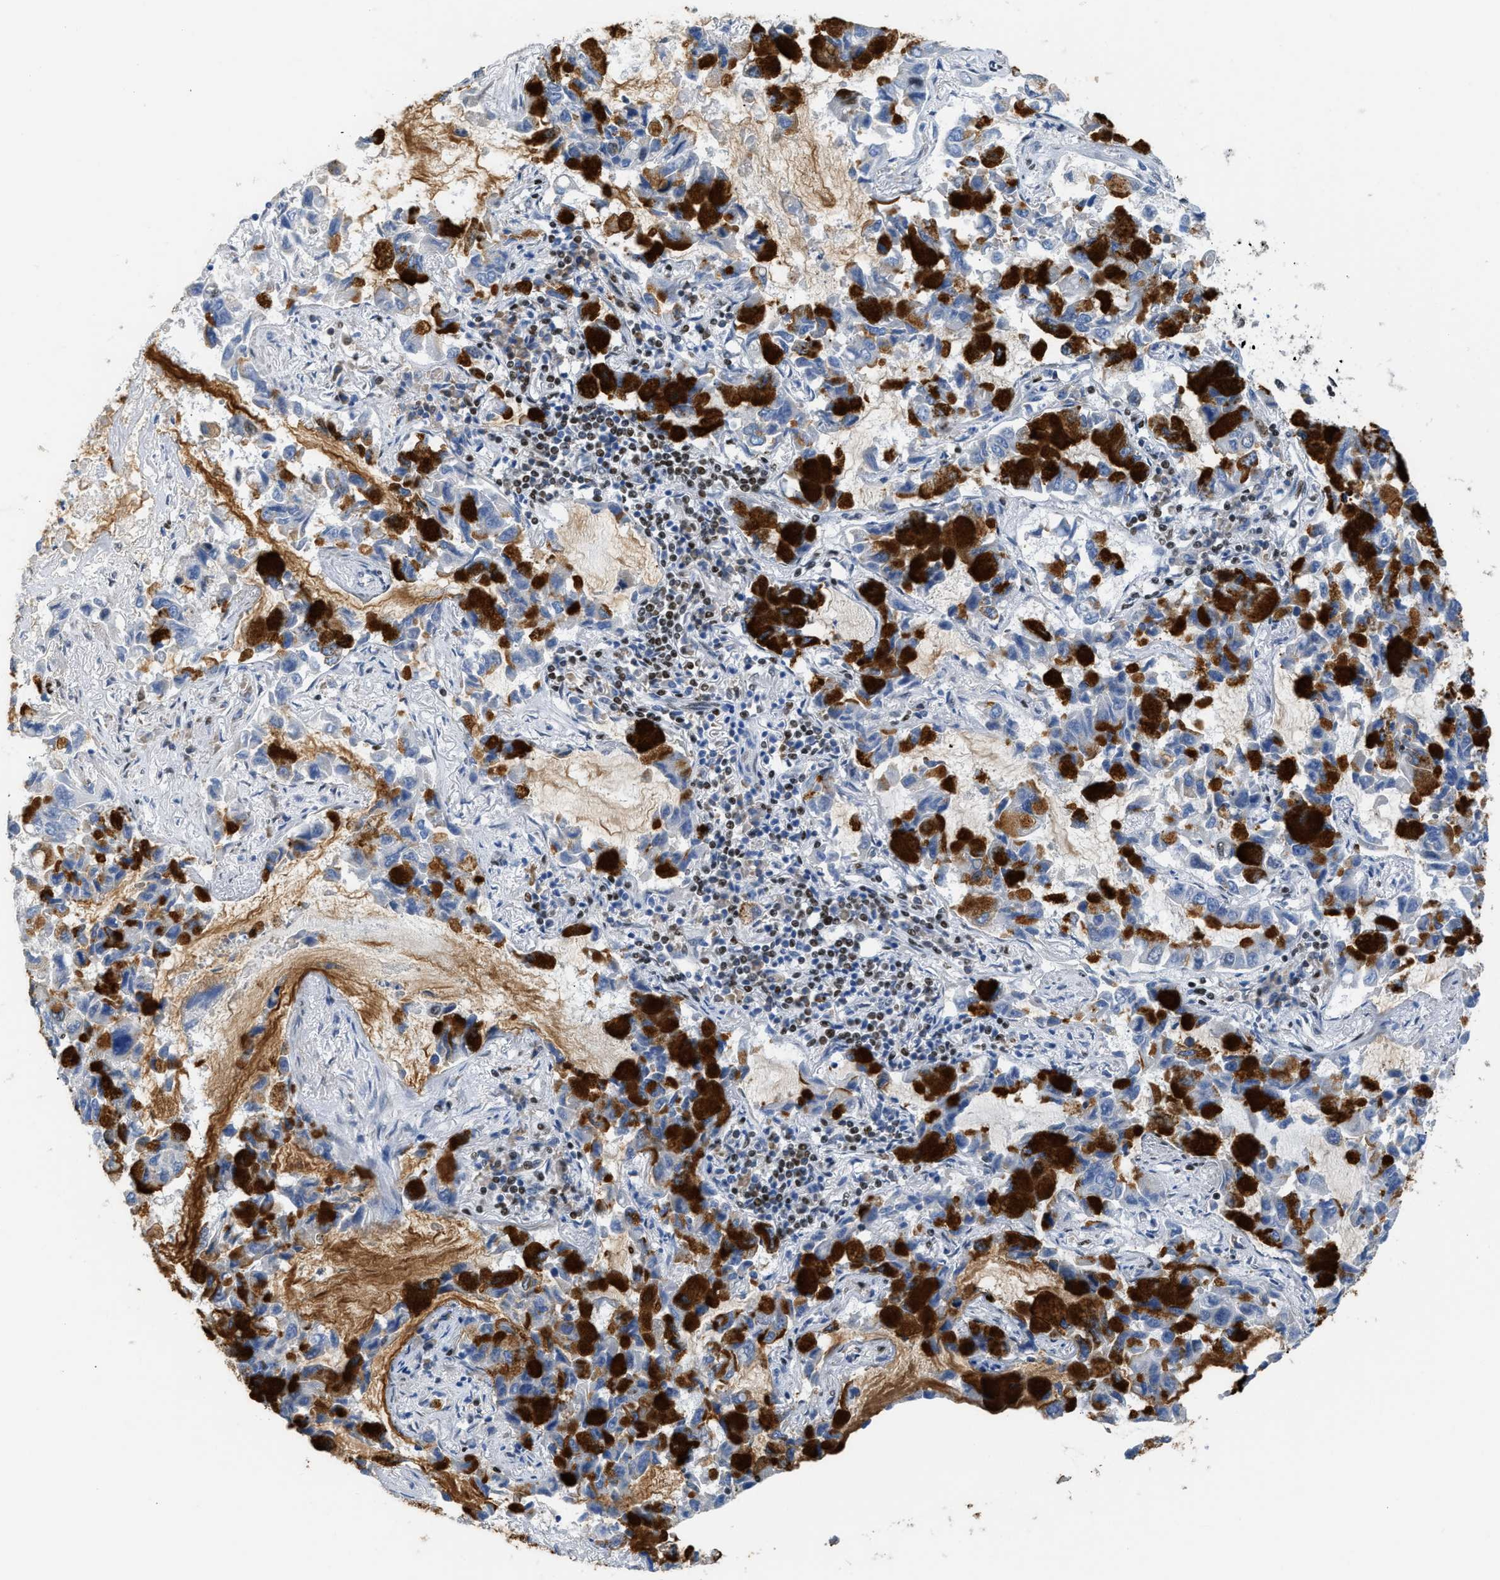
{"staining": {"intensity": "strong", "quantity": "25%-75%", "location": "cytoplasmic/membranous,nuclear"}, "tissue": "lung cancer", "cell_type": "Tumor cells", "image_type": "cancer", "snomed": [{"axis": "morphology", "description": "Adenocarcinoma, NOS"}, {"axis": "topography", "description": "Lung"}], "caption": "Protein staining exhibits strong cytoplasmic/membranous and nuclear positivity in approximately 25%-75% of tumor cells in adenocarcinoma (lung).", "gene": "SCAF4", "patient": {"sex": "male", "age": 64}}